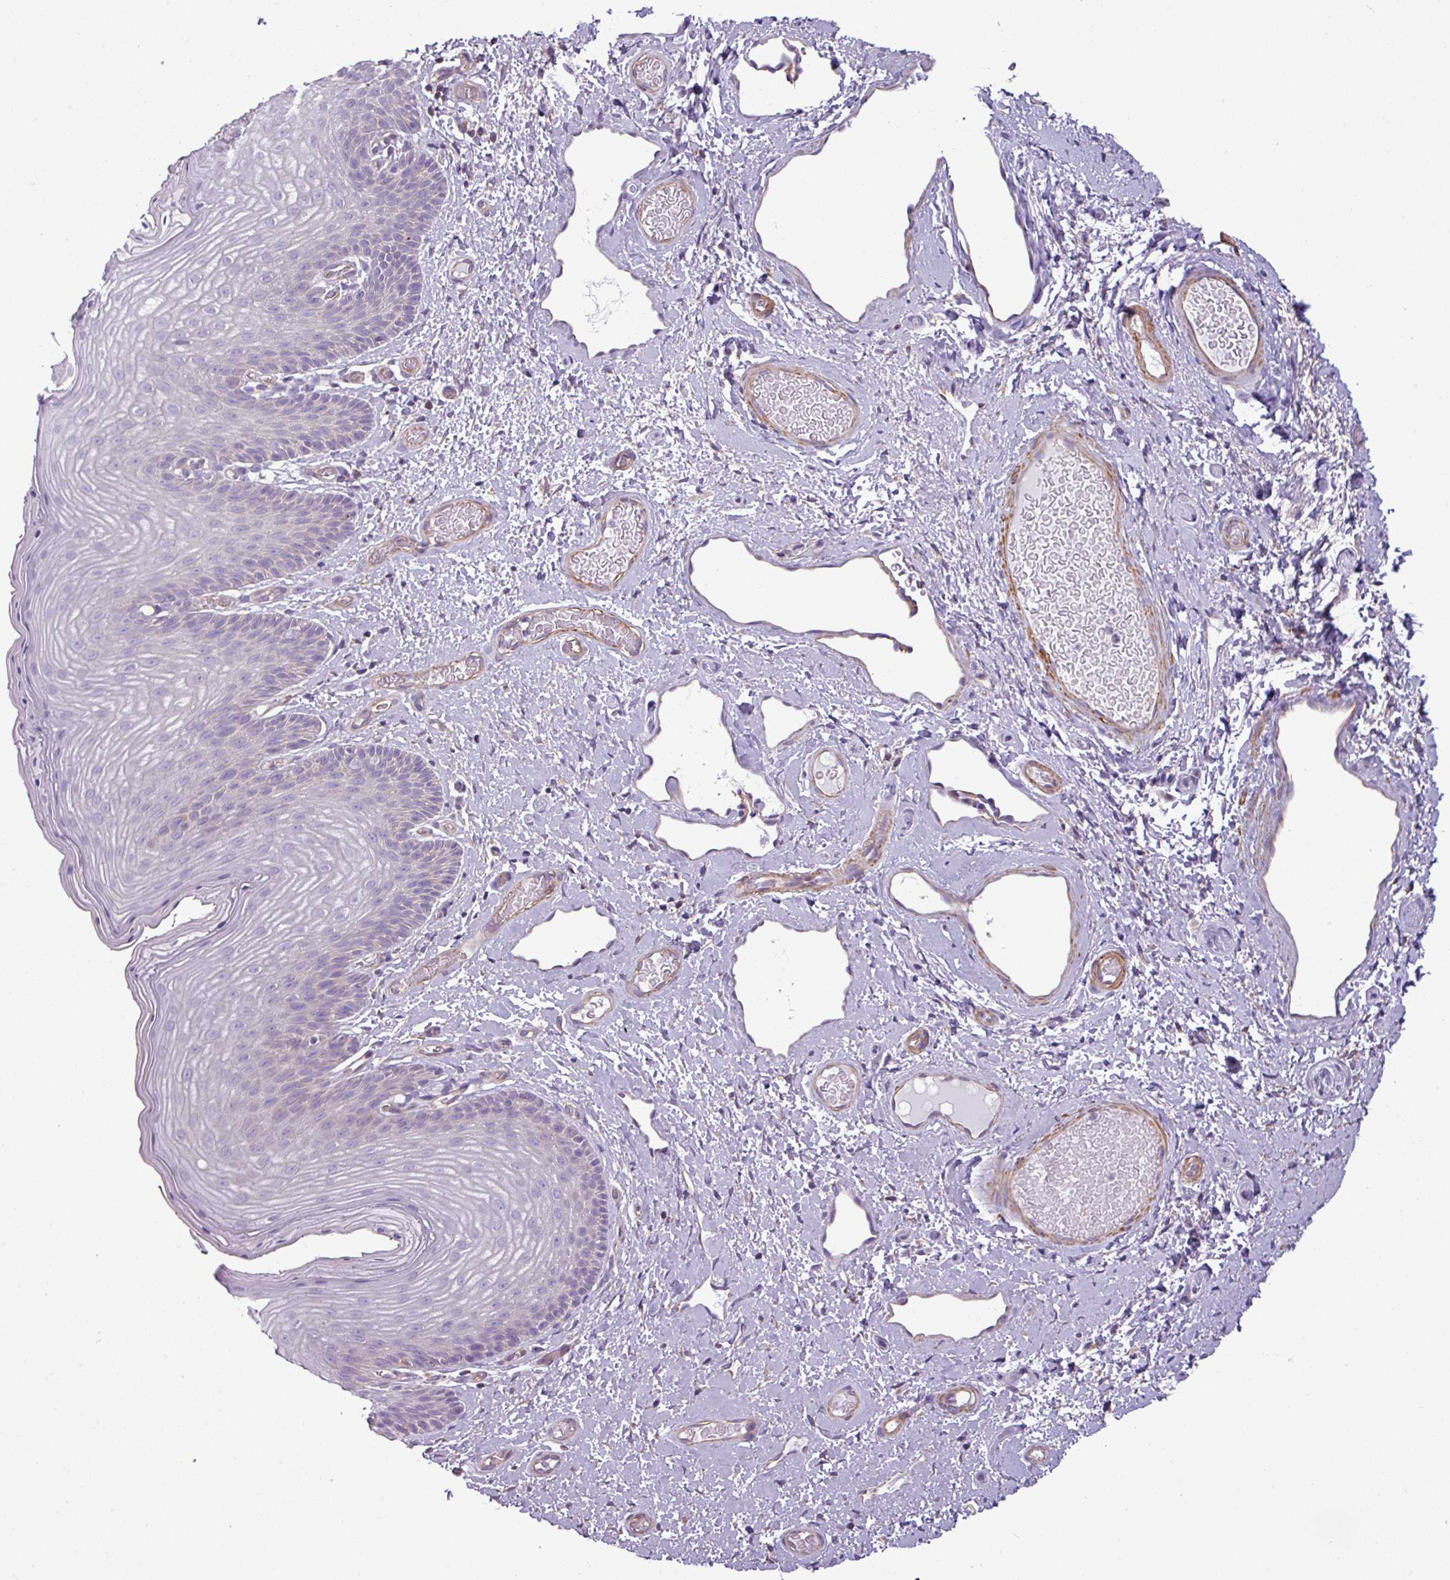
{"staining": {"intensity": "moderate", "quantity": "<25%", "location": "cytoplasmic/membranous"}, "tissue": "skin", "cell_type": "Epidermal cells", "image_type": "normal", "snomed": [{"axis": "morphology", "description": "Normal tissue, NOS"}, {"axis": "topography", "description": "Anal"}], "caption": "Immunohistochemical staining of normal skin reveals low levels of moderate cytoplasmic/membranous positivity in approximately <25% of epidermal cells.", "gene": "BTN2A2", "patient": {"sex": "female", "age": 40}}